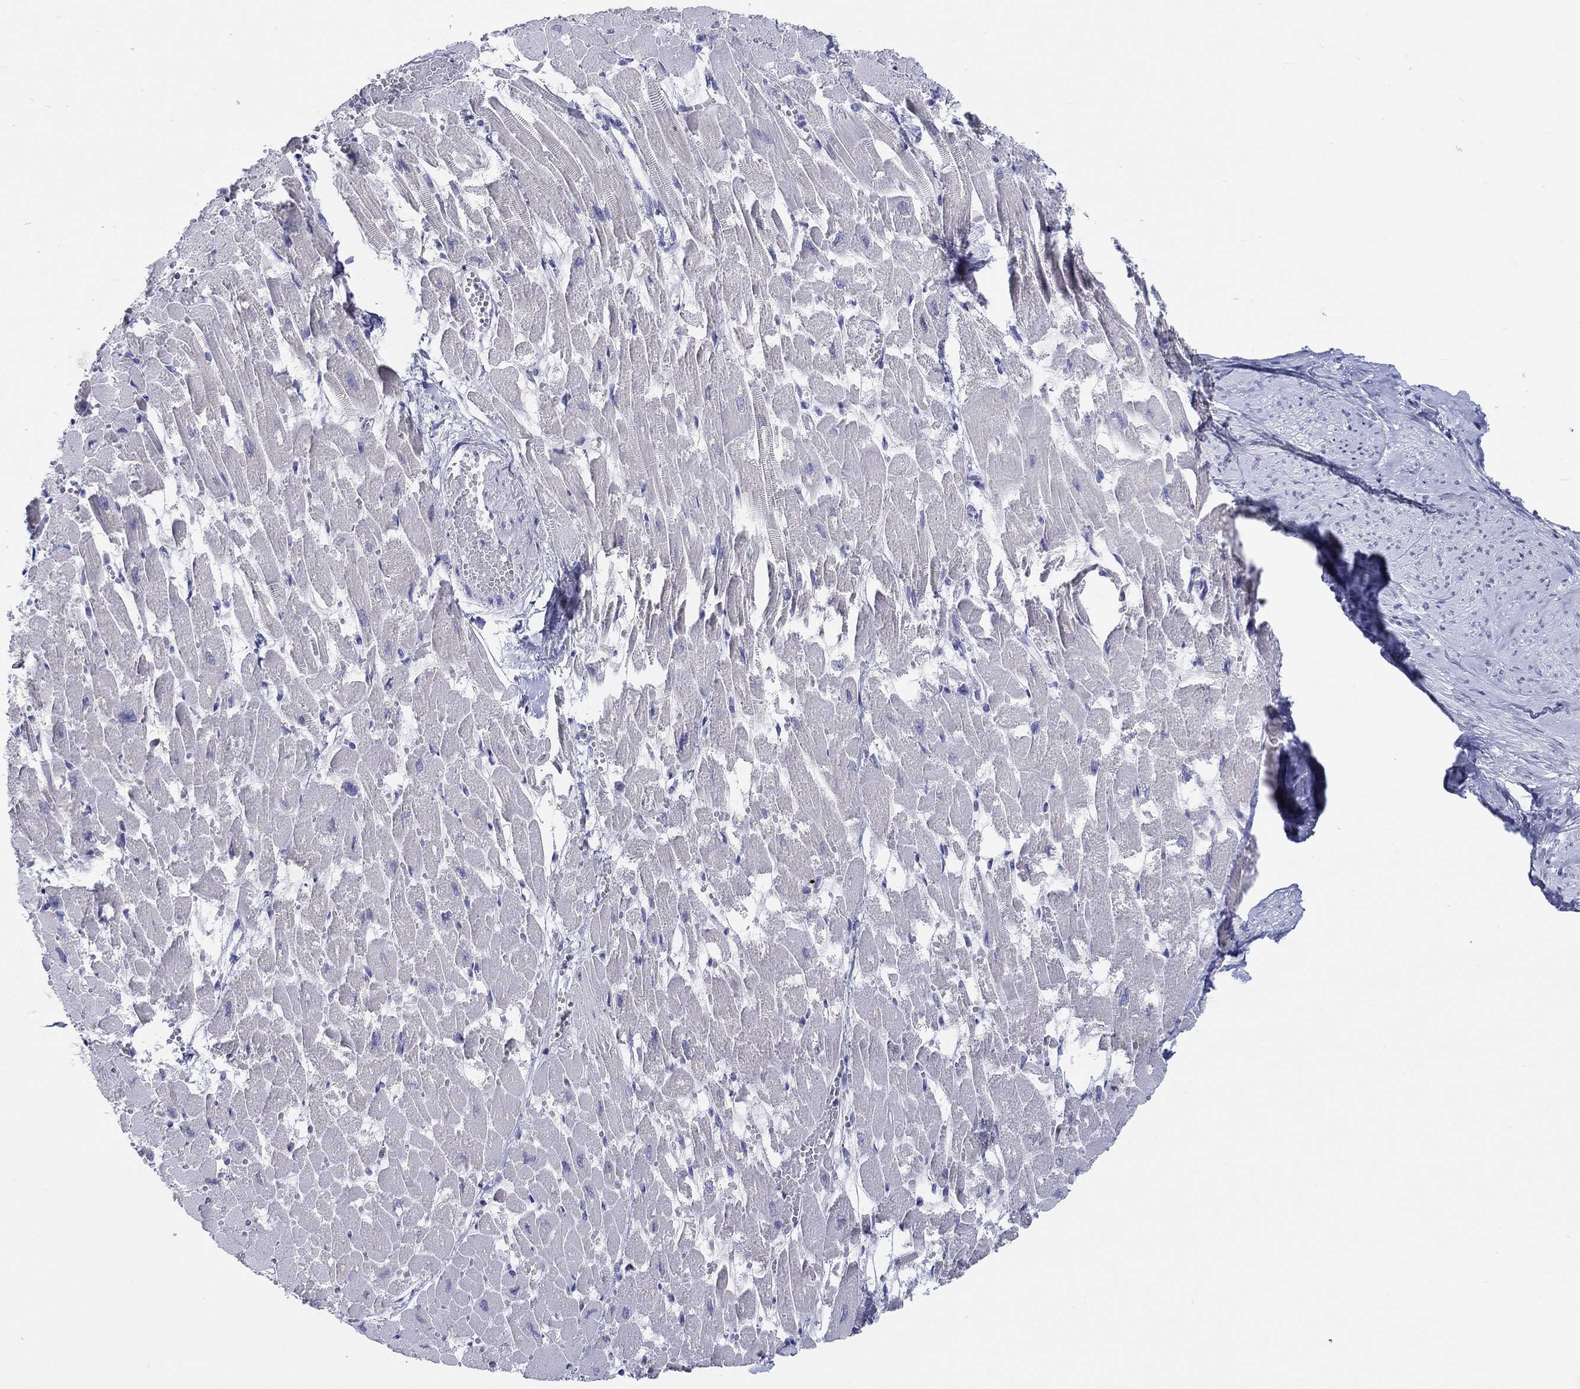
{"staining": {"intensity": "negative", "quantity": "none", "location": "none"}, "tissue": "heart muscle", "cell_type": "Cardiomyocytes", "image_type": "normal", "snomed": [{"axis": "morphology", "description": "Normal tissue, NOS"}, {"axis": "topography", "description": "Heart"}], "caption": "Immunohistochemistry (IHC) image of benign human heart muscle stained for a protein (brown), which shows no positivity in cardiomyocytes.", "gene": "HAPLN4", "patient": {"sex": "female", "age": 52}}